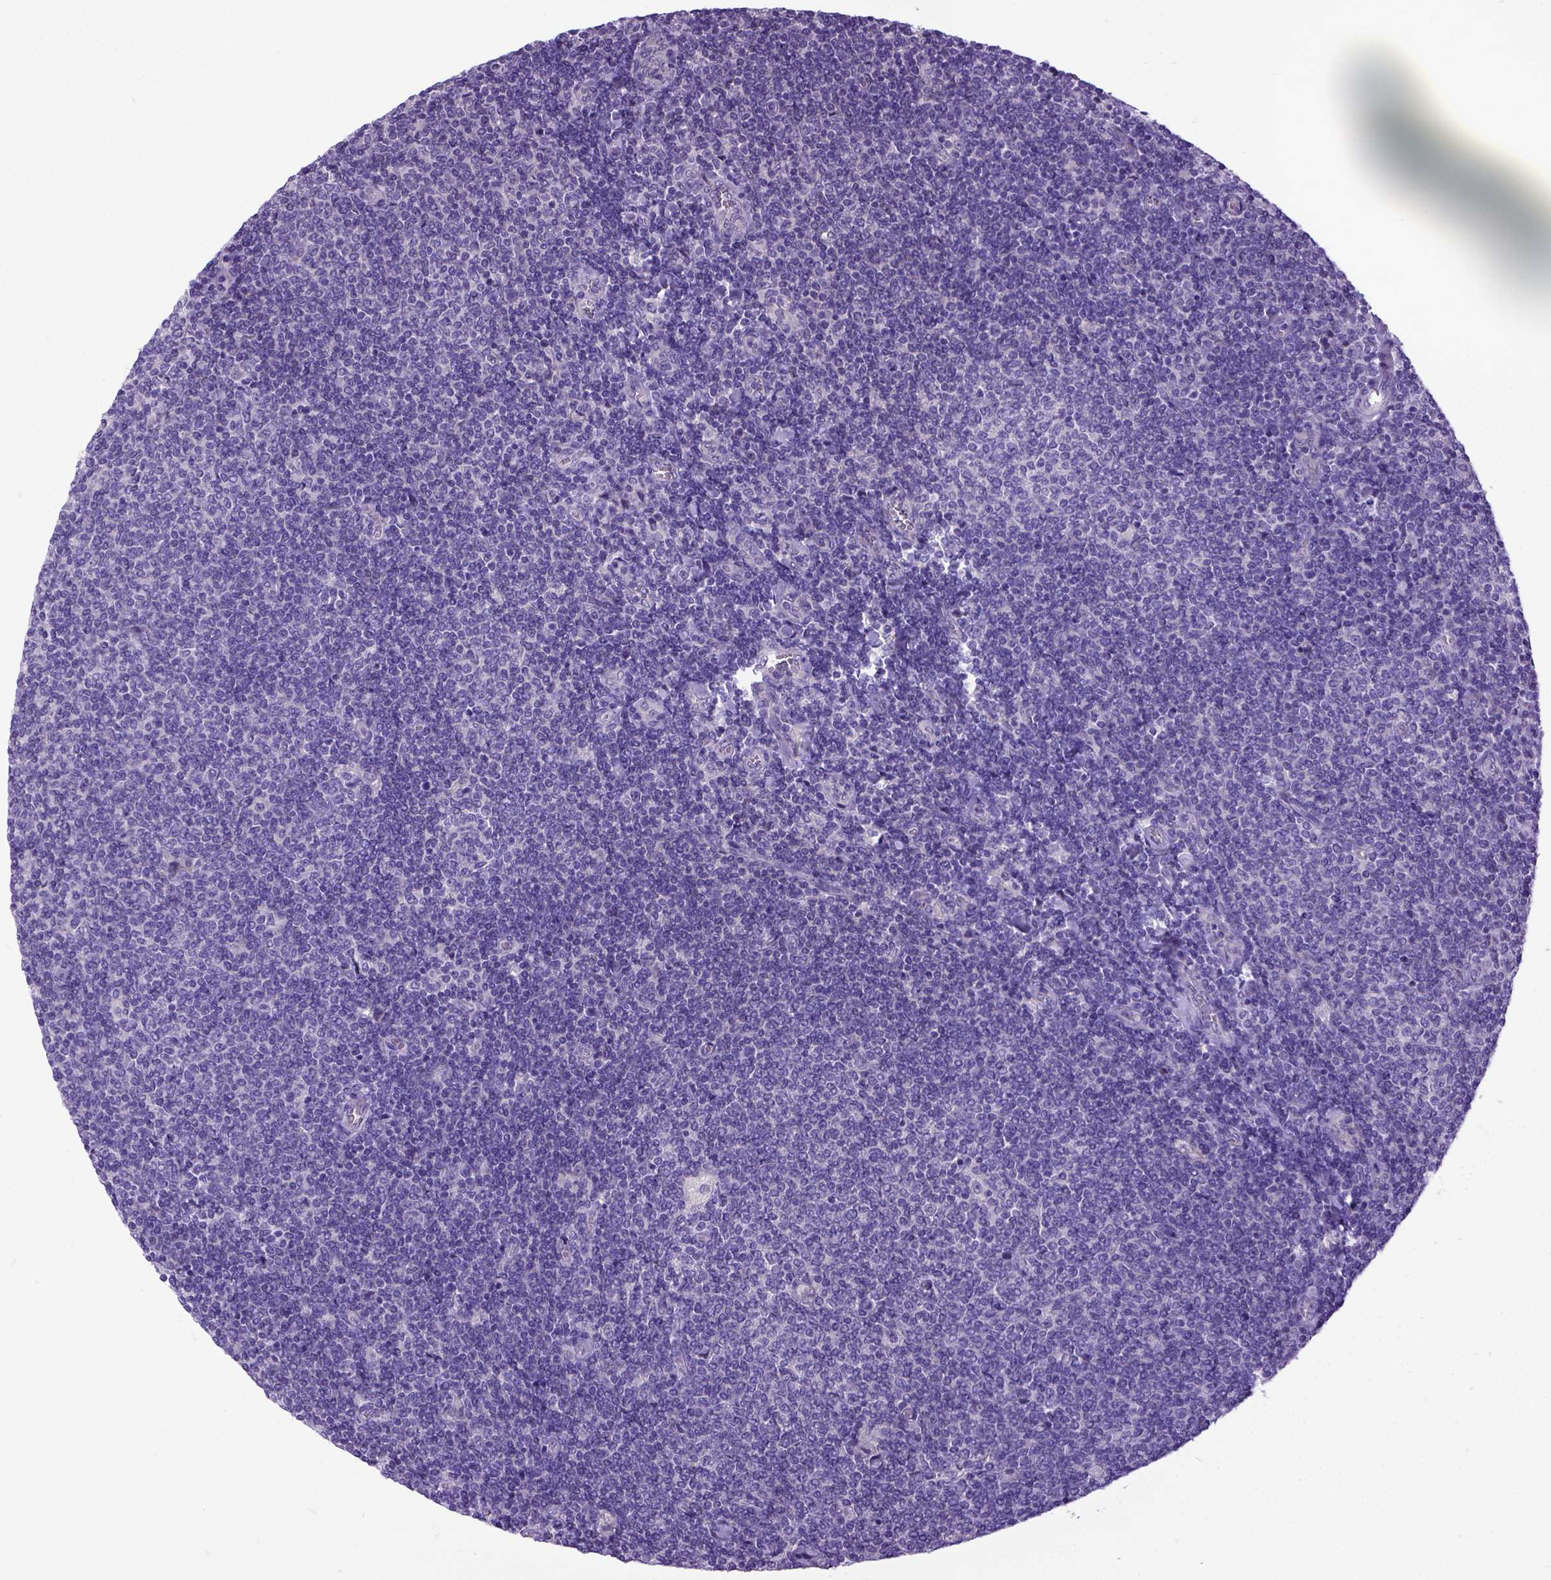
{"staining": {"intensity": "negative", "quantity": "none", "location": "none"}, "tissue": "lymphoma", "cell_type": "Tumor cells", "image_type": "cancer", "snomed": [{"axis": "morphology", "description": "Malignant lymphoma, non-Hodgkin's type, Low grade"}, {"axis": "topography", "description": "Lymph node"}], "caption": "Immunohistochemical staining of human malignant lymphoma, non-Hodgkin's type (low-grade) shows no significant staining in tumor cells.", "gene": "NEK5", "patient": {"sex": "male", "age": 52}}